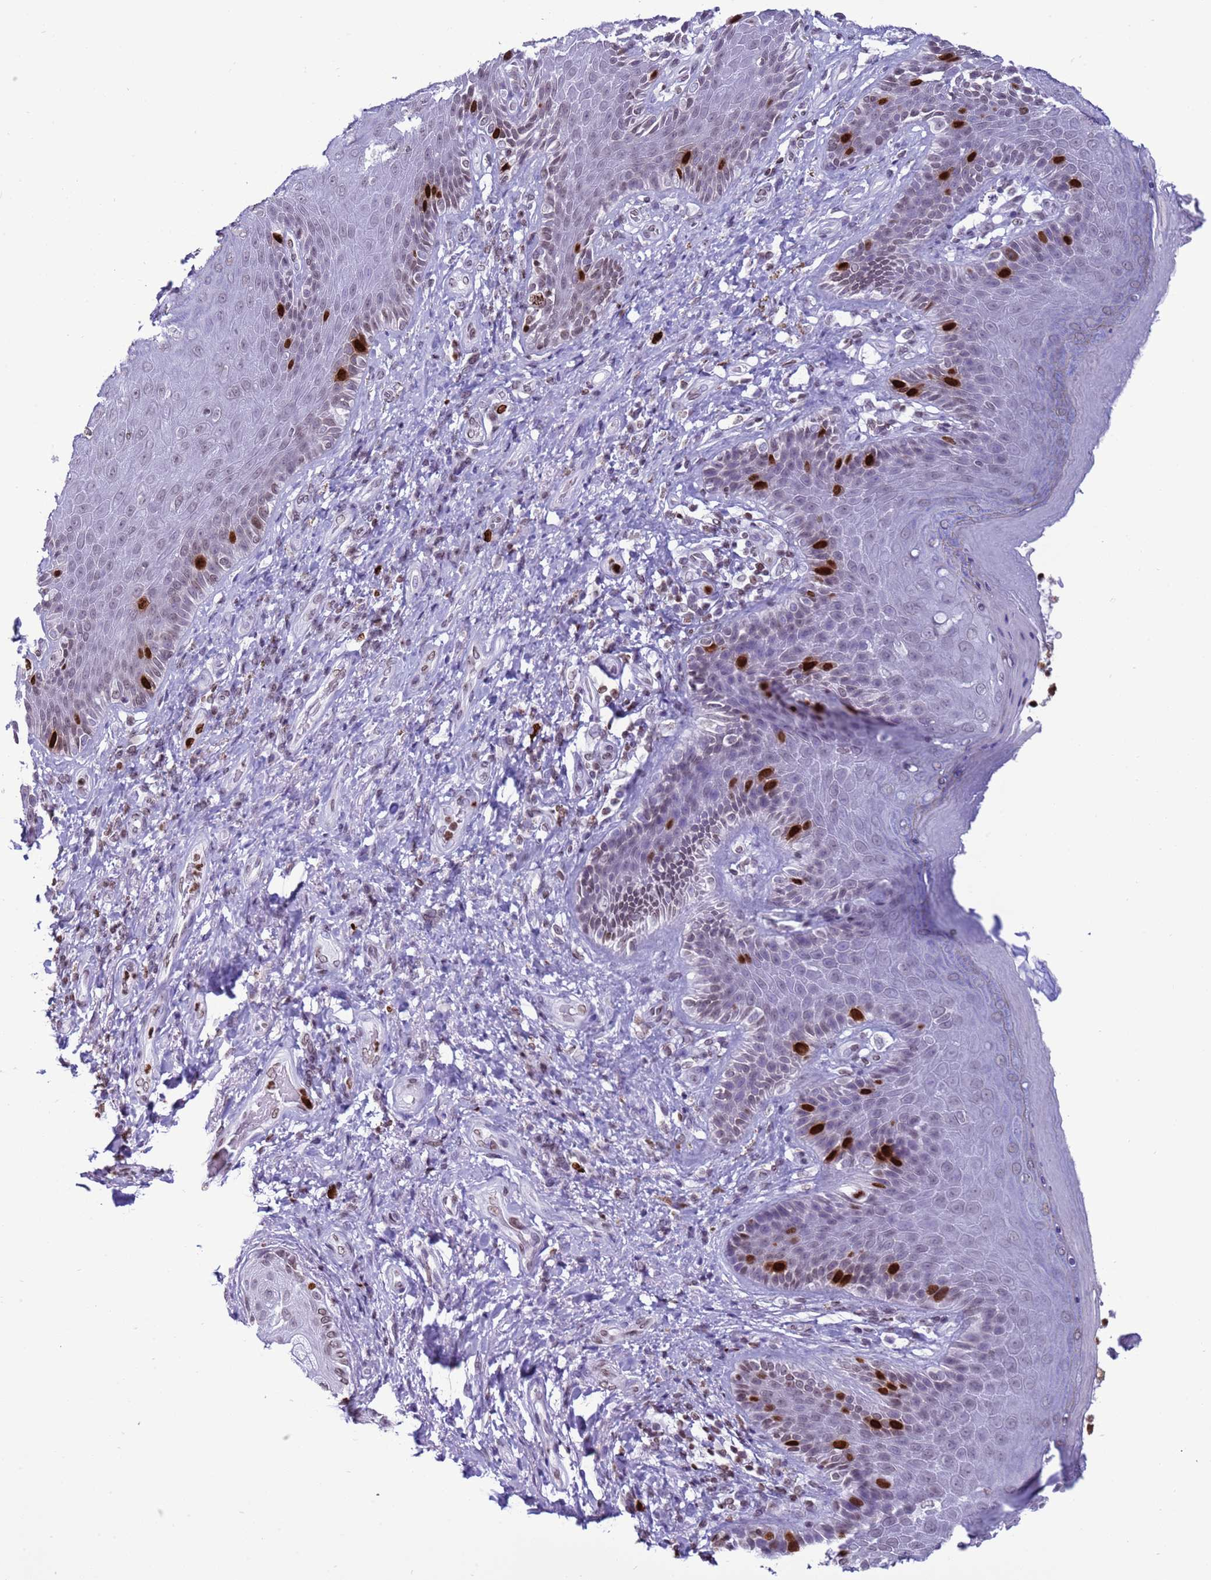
{"staining": {"intensity": "strong", "quantity": "<25%", "location": "nuclear"}, "tissue": "skin", "cell_type": "Epidermal cells", "image_type": "normal", "snomed": [{"axis": "morphology", "description": "Normal tissue, NOS"}, {"axis": "topography", "description": "Anal"}], "caption": "Immunohistochemical staining of unremarkable skin demonstrates strong nuclear protein positivity in about <25% of epidermal cells. (IHC, brightfield microscopy, high magnification).", "gene": "H4C11", "patient": {"sex": "female", "age": 89}}